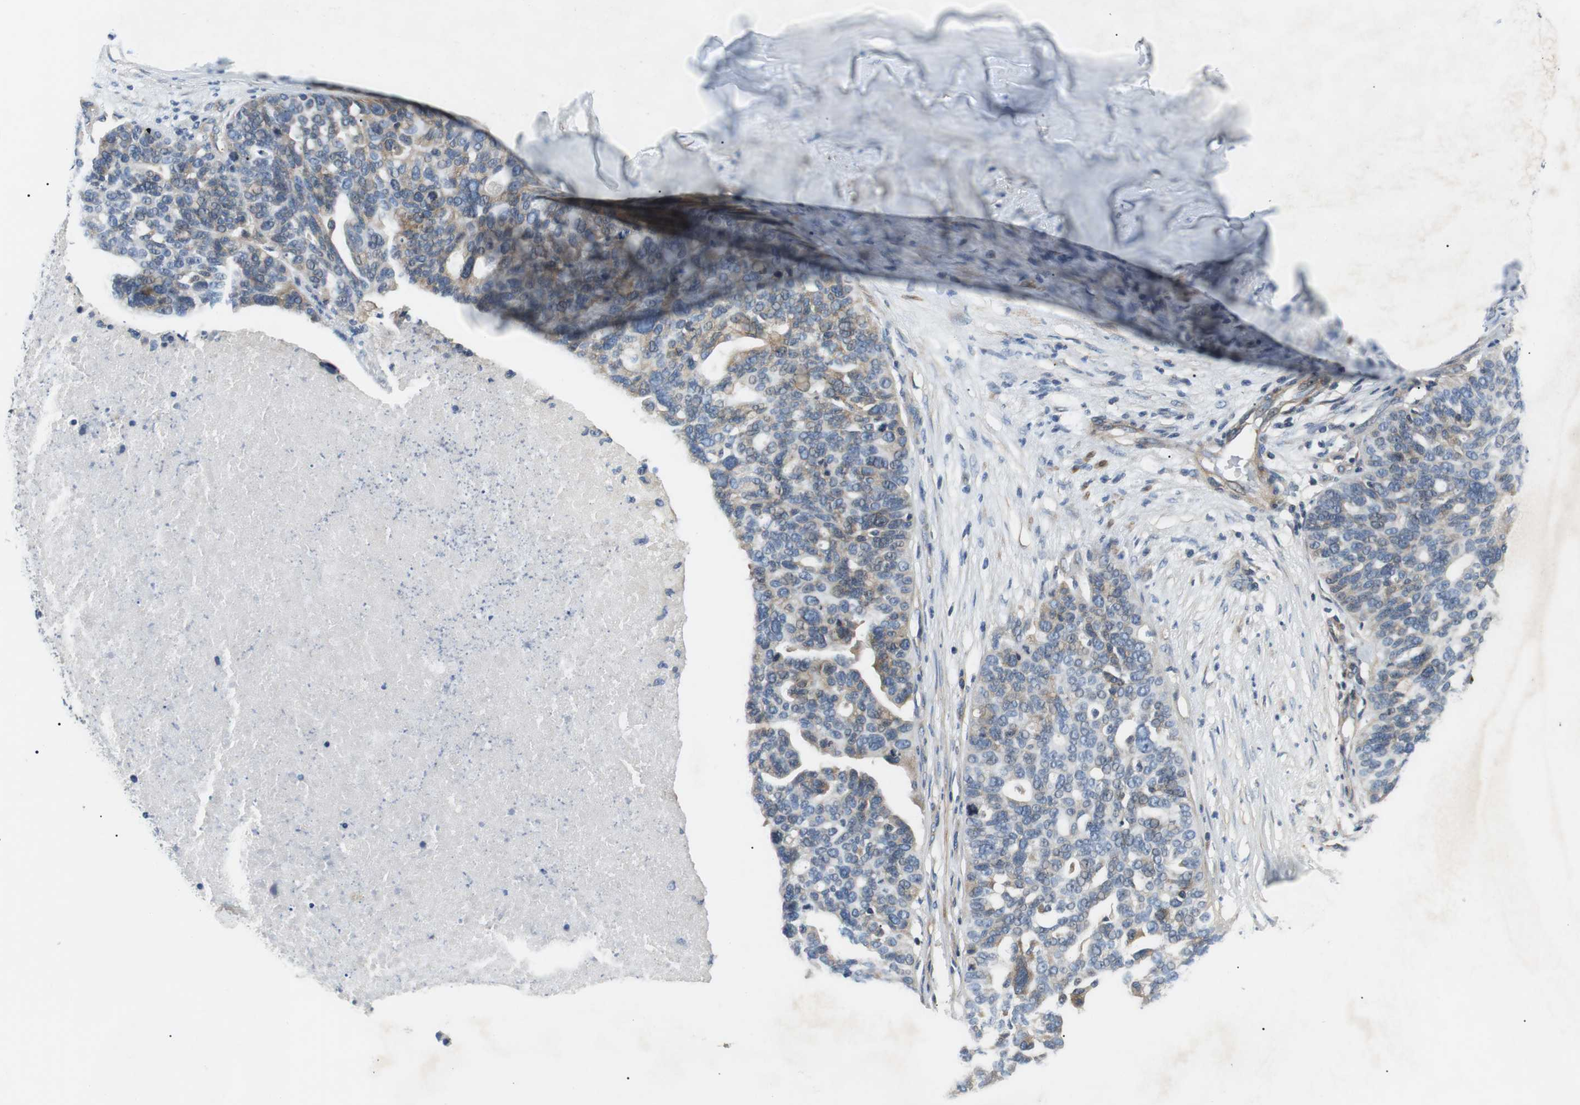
{"staining": {"intensity": "weak", "quantity": "<25%", "location": "cytoplasmic/membranous"}, "tissue": "ovarian cancer", "cell_type": "Tumor cells", "image_type": "cancer", "snomed": [{"axis": "morphology", "description": "Cystadenocarcinoma, serous, NOS"}, {"axis": "topography", "description": "Ovary"}], "caption": "Tumor cells show no significant positivity in ovarian cancer.", "gene": "DIPK1A", "patient": {"sex": "female", "age": 59}}